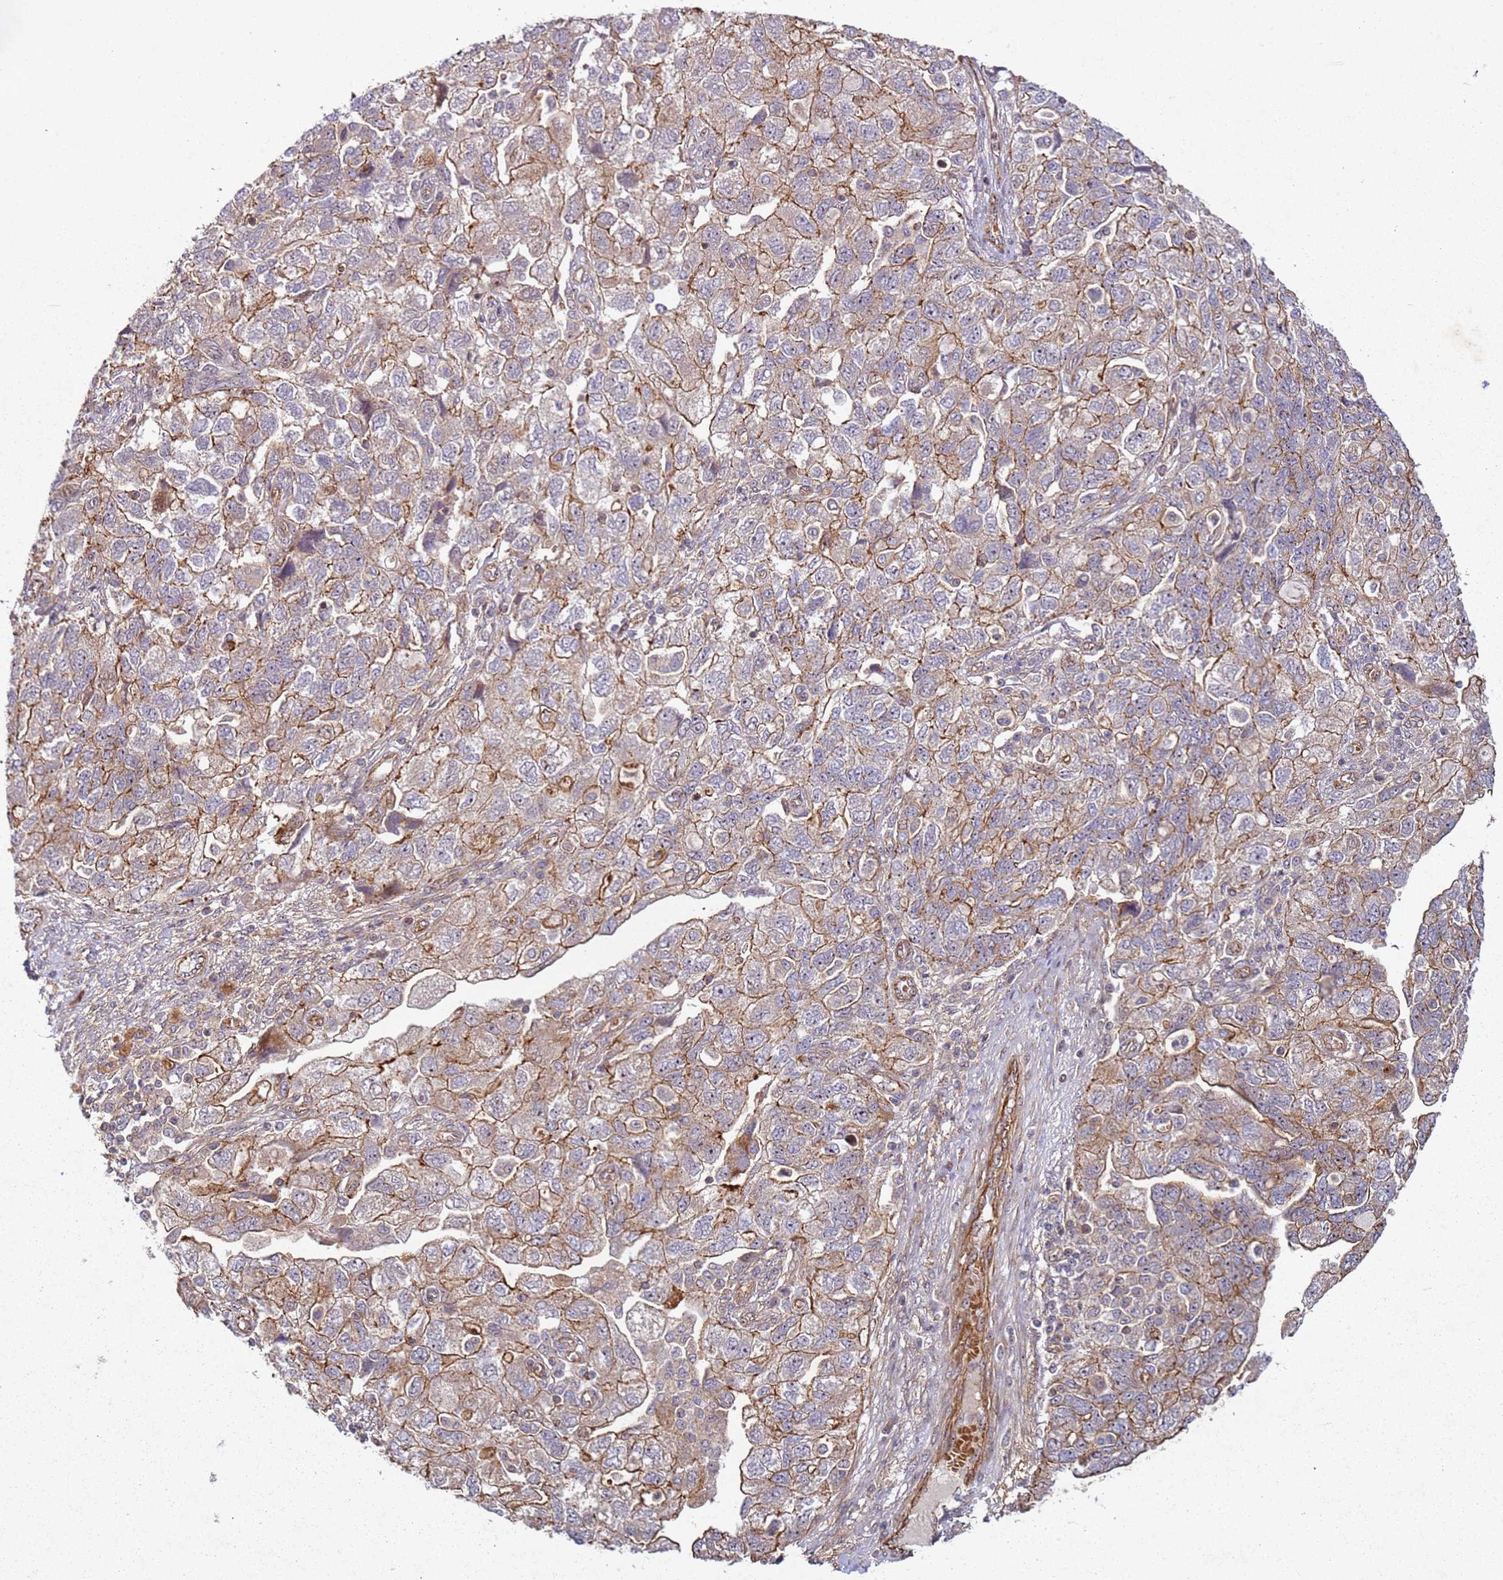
{"staining": {"intensity": "moderate", "quantity": "25%-75%", "location": "cytoplasmic/membranous"}, "tissue": "ovarian cancer", "cell_type": "Tumor cells", "image_type": "cancer", "snomed": [{"axis": "morphology", "description": "Carcinoma, NOS"}, {"axis": "morphology", "description": "Cystadenocarcinoma, serous, NOS"}, {"axis": "topography", "description": "Ovary"}], "caption": "Brown immunohistochemical staining in human ovarian cancer displays moderate cytoplasmic/membranous expression in approximately 25%-75% of tumor cells.", "gene": "C2CD4B", "patient": {"sex": "female", "age": 69}}